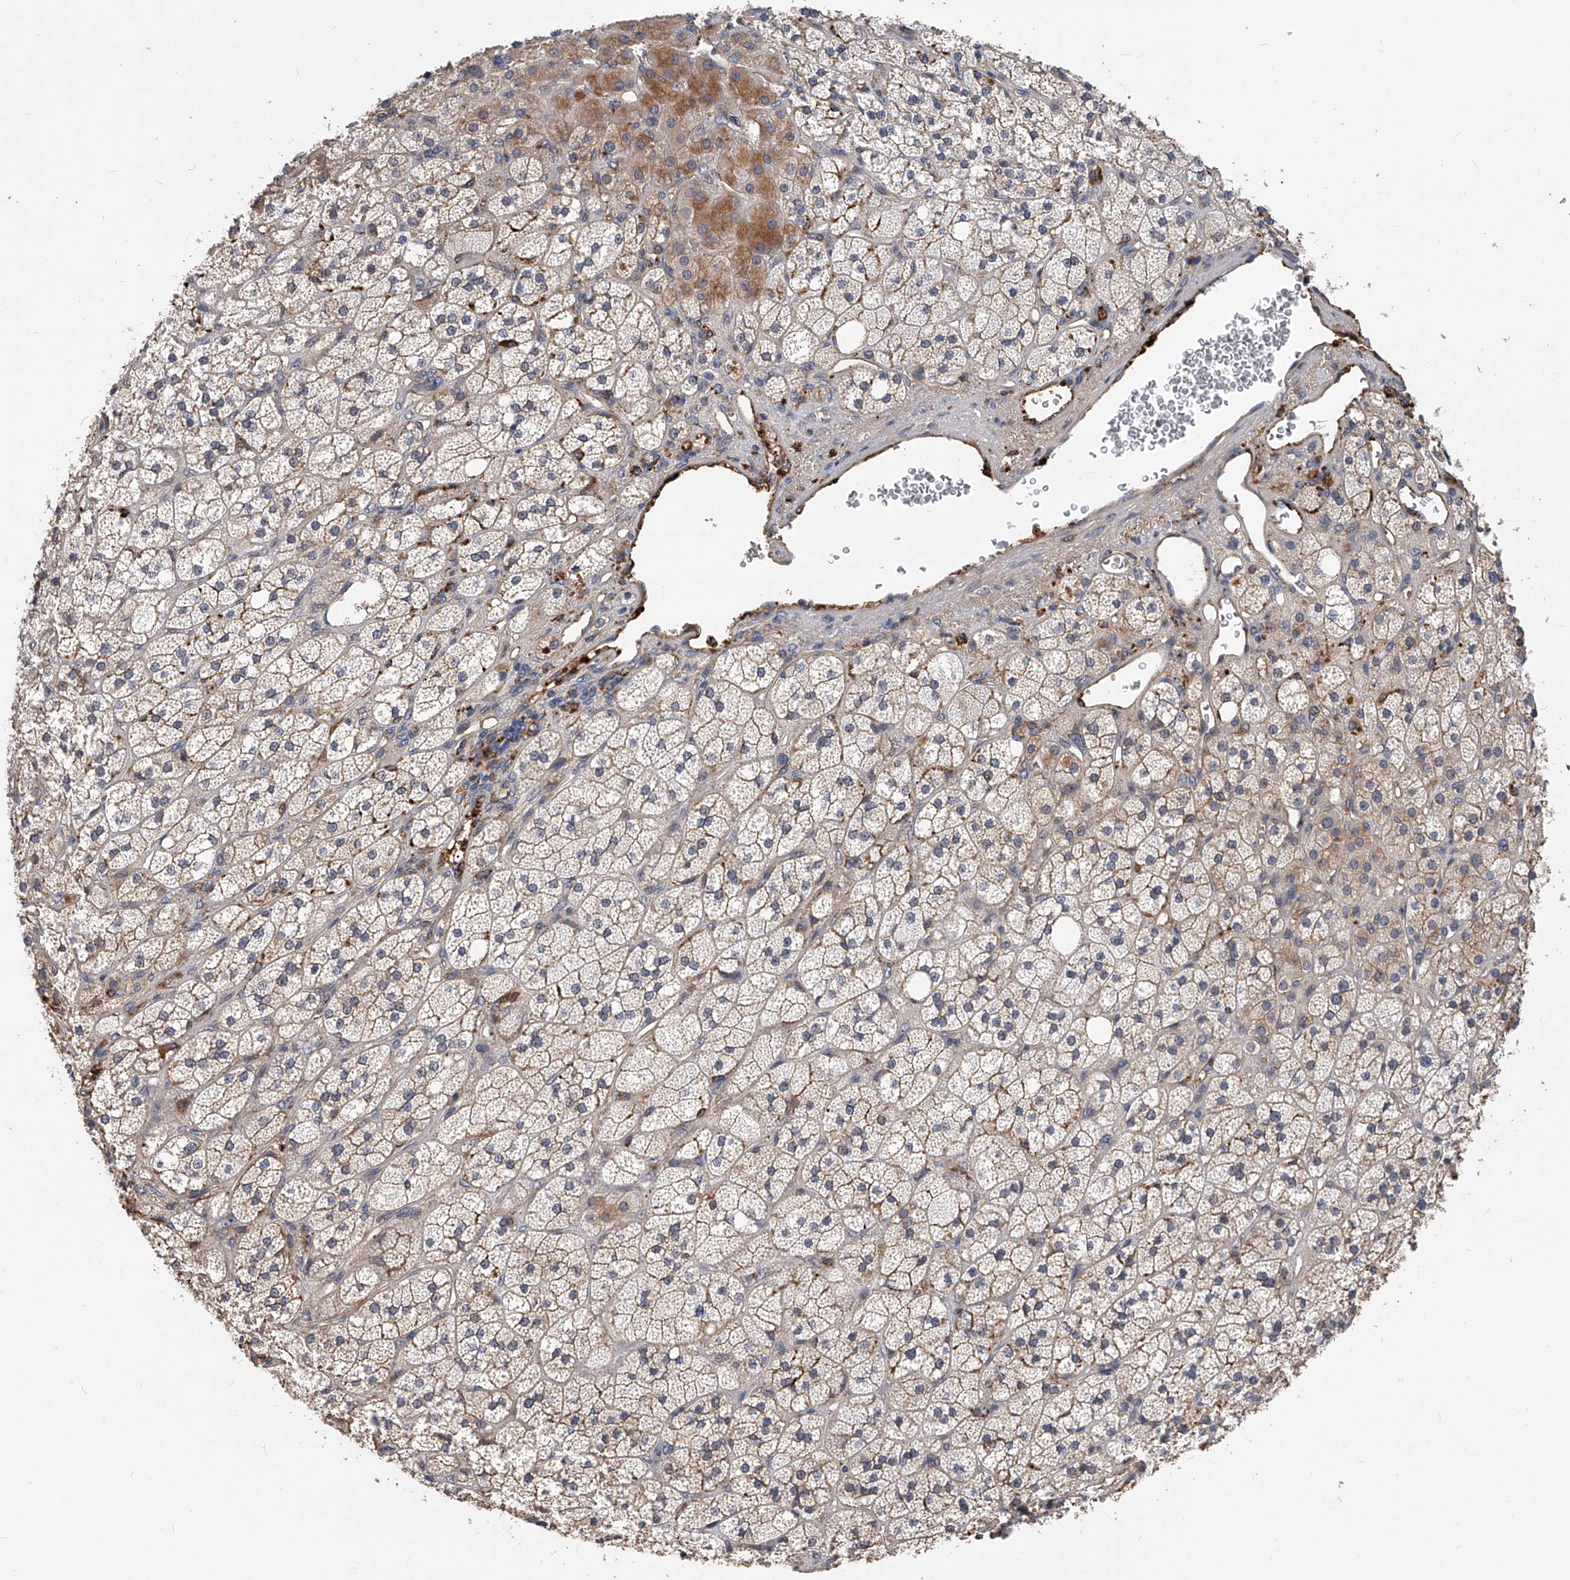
{"staining": {"intensity": "moderate", "quantity": "25%-75%", "location": "cytoplasmic/membranous,nuclear"}, "tissue": "adrenal gland", "cell_type": "Glandular cells", "image_type": "normal", "snomed": [{"axis": "morphology", "description": "Normal tissue, NOS"}, {"axis": "topography", "description": "Adrenal gland"}], "caption": "Glandular cells exhibit medium levels of moderate cytoplasmic/membranous,nuclear positivity in approximately 25%-75% of cells in unremarkable adrenal gland. Using DAB (brown) and hematoxylin (blue) stains, captured at high magnification using brightfield microscopy.", "gene": "ZNF25", "patient": {"sex": "male", "age": 61}}